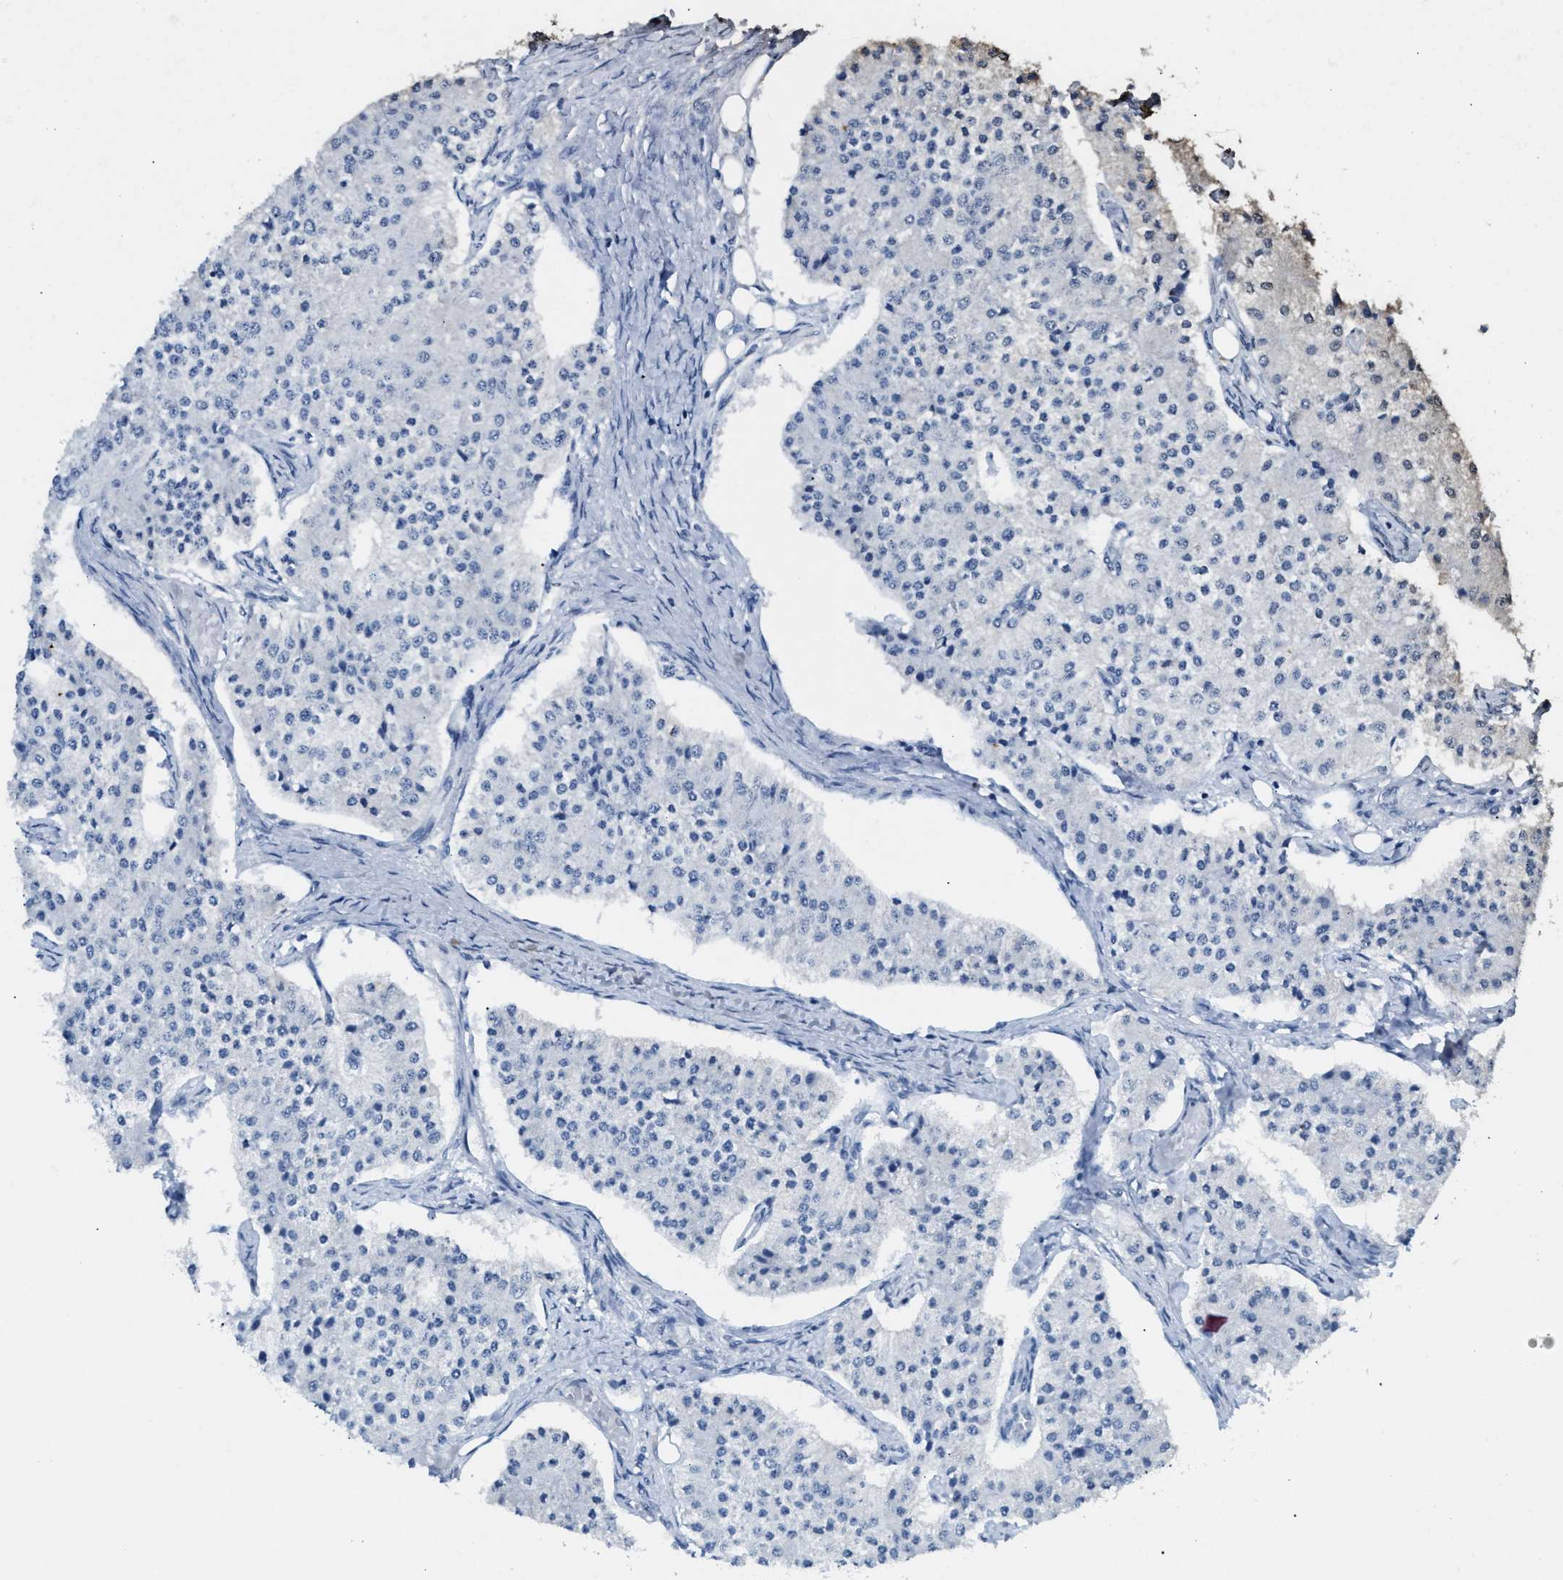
{"staining": {"intensity": "negative", "quantity": "none", "location": "none"}, "tissue": "carcinoid", "cell_type": "Tumor cells", "image_type": "cancer", "snomed": [{"axis": "morphology", "description": "Carcinoid, malignant, NOS"}, {"axis": "topography", "description": "Colon"}], "caption": "Protein analysis of carcinoid exhibits no significant positivity in tumor cells.", "gene": "TACO1", "patient": {"sex": "female", "age": 52}}